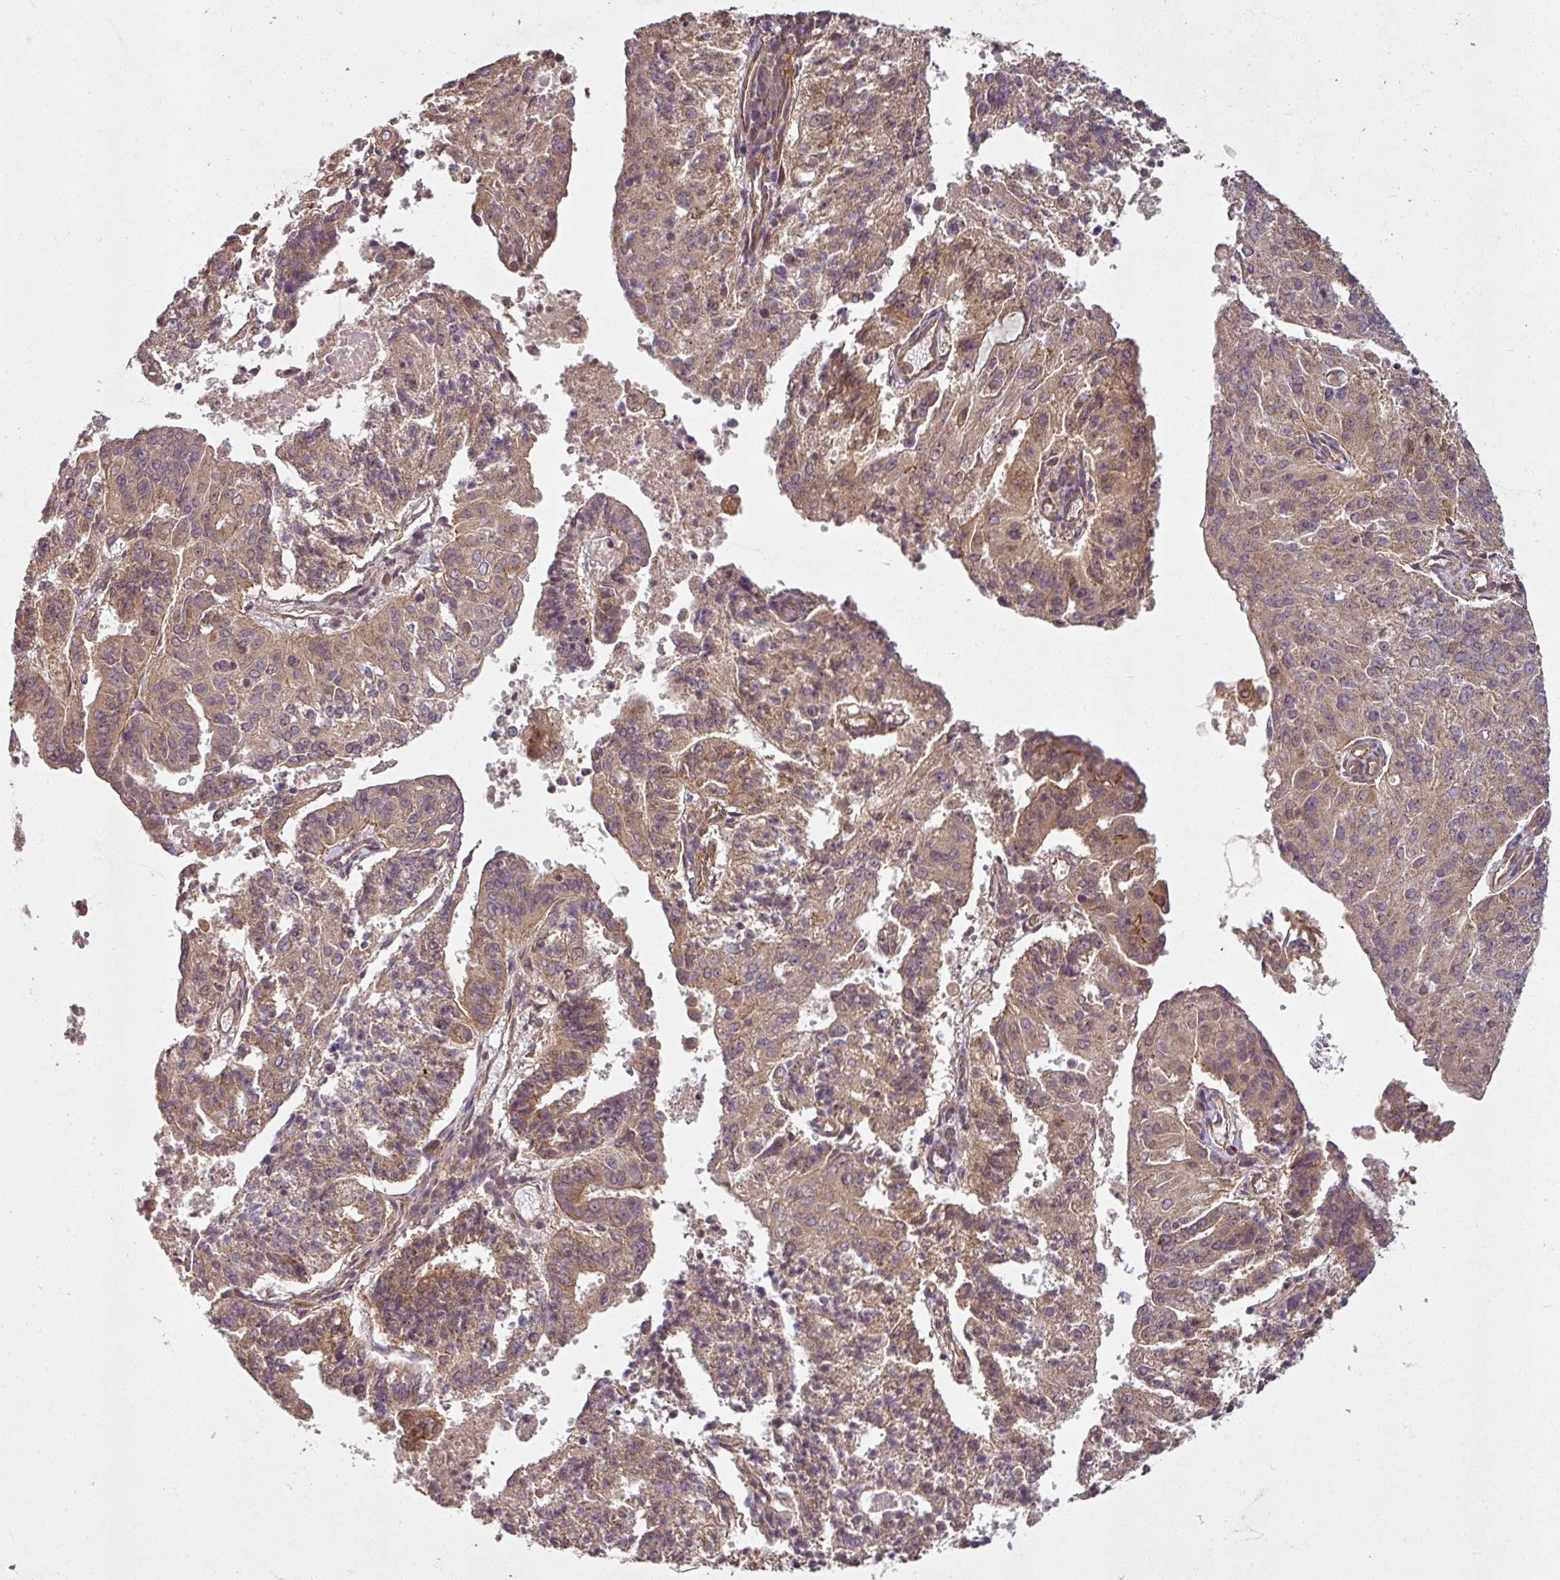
{"staining": {"intensity": "moderate", "quantity": ">75%", "location": "cytoplasmic/membranous"}, "tissue": "endometrial cancer", "cell_type": "Tumor cells", "image_type": "cancer", "snomed": [{"axis": "morphology", "description": "Adenocarcinoma, NOS"}, {"axis": "topography", "description": "Endometrium"}], "caption": "Moderate cytoplasmic/membranous protein staining is identified in approximately >75% of tumor cells in adenocarcinoma (endometrial). The staining was performed using DAB (3,3'-diaminobenzidine) to visualize the protein expression in brown, while the nuclei were stained in blue with hematoxylin (Magnification: 20x).", "gene": "DIMT1", "patient": {"sex": "female", "age": 82}}